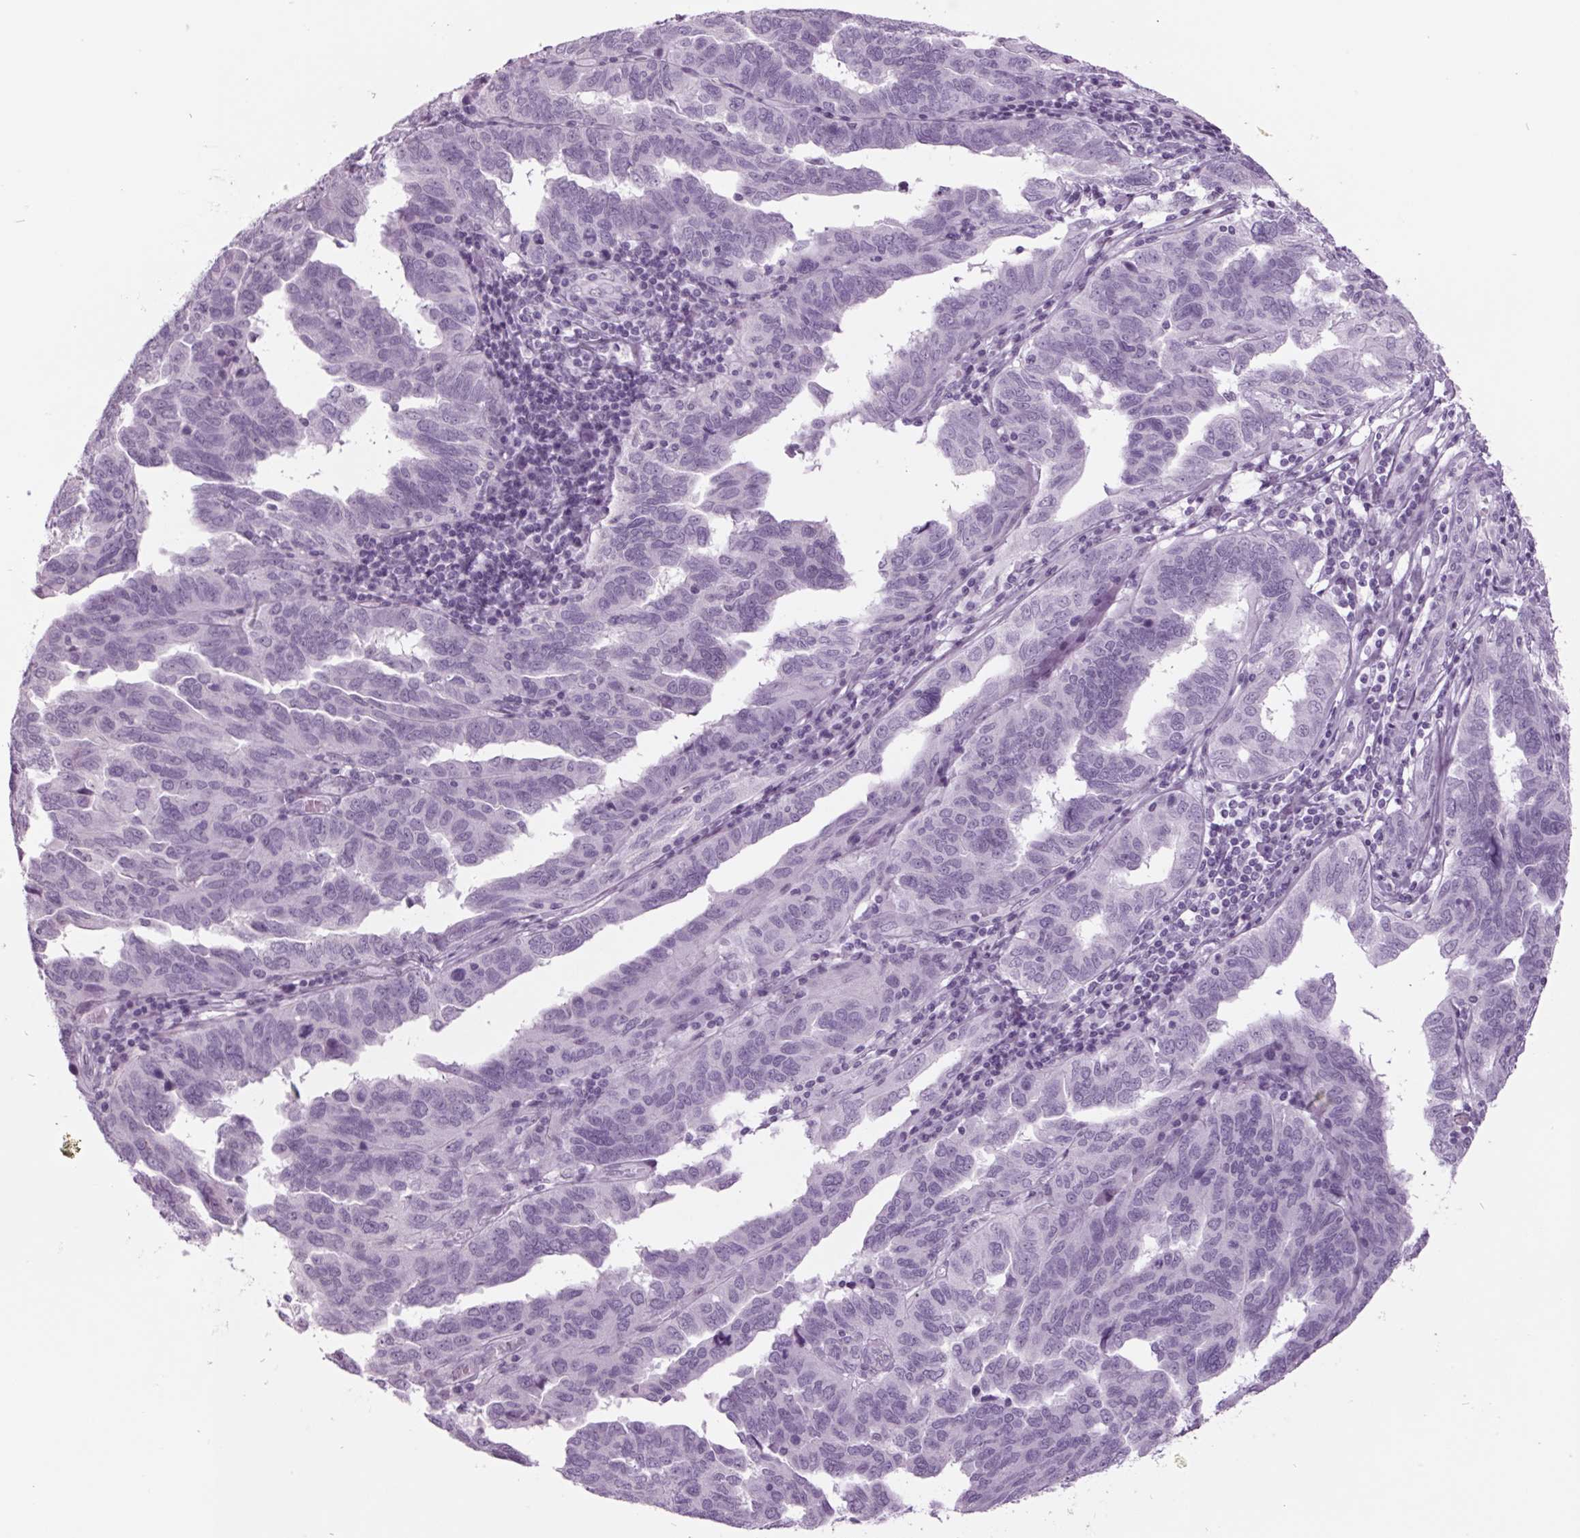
{"staining": {"intensity": "negative", "quantity": "none", "location": "none"}, "tissue": "ovarian cancer", "cell_type": "Tumor cells", "image_type": "cancer", "snomed": [{"axis": "morphology", "description": "Cystadenocarcinoma, serous, NOS"}, {"axis": "topography", "description": "Ovary"}], "caption": "IHC of human ovarian cancer displays no positivity in tumor cells. The staining was performed using DAB to visualize the protein expression in brown, while the nuclei were stained in blue with hematoxylin (Magnification: 20x).", "gene": "ODAD2", "patient": {"sex": "female", "age": 64}}